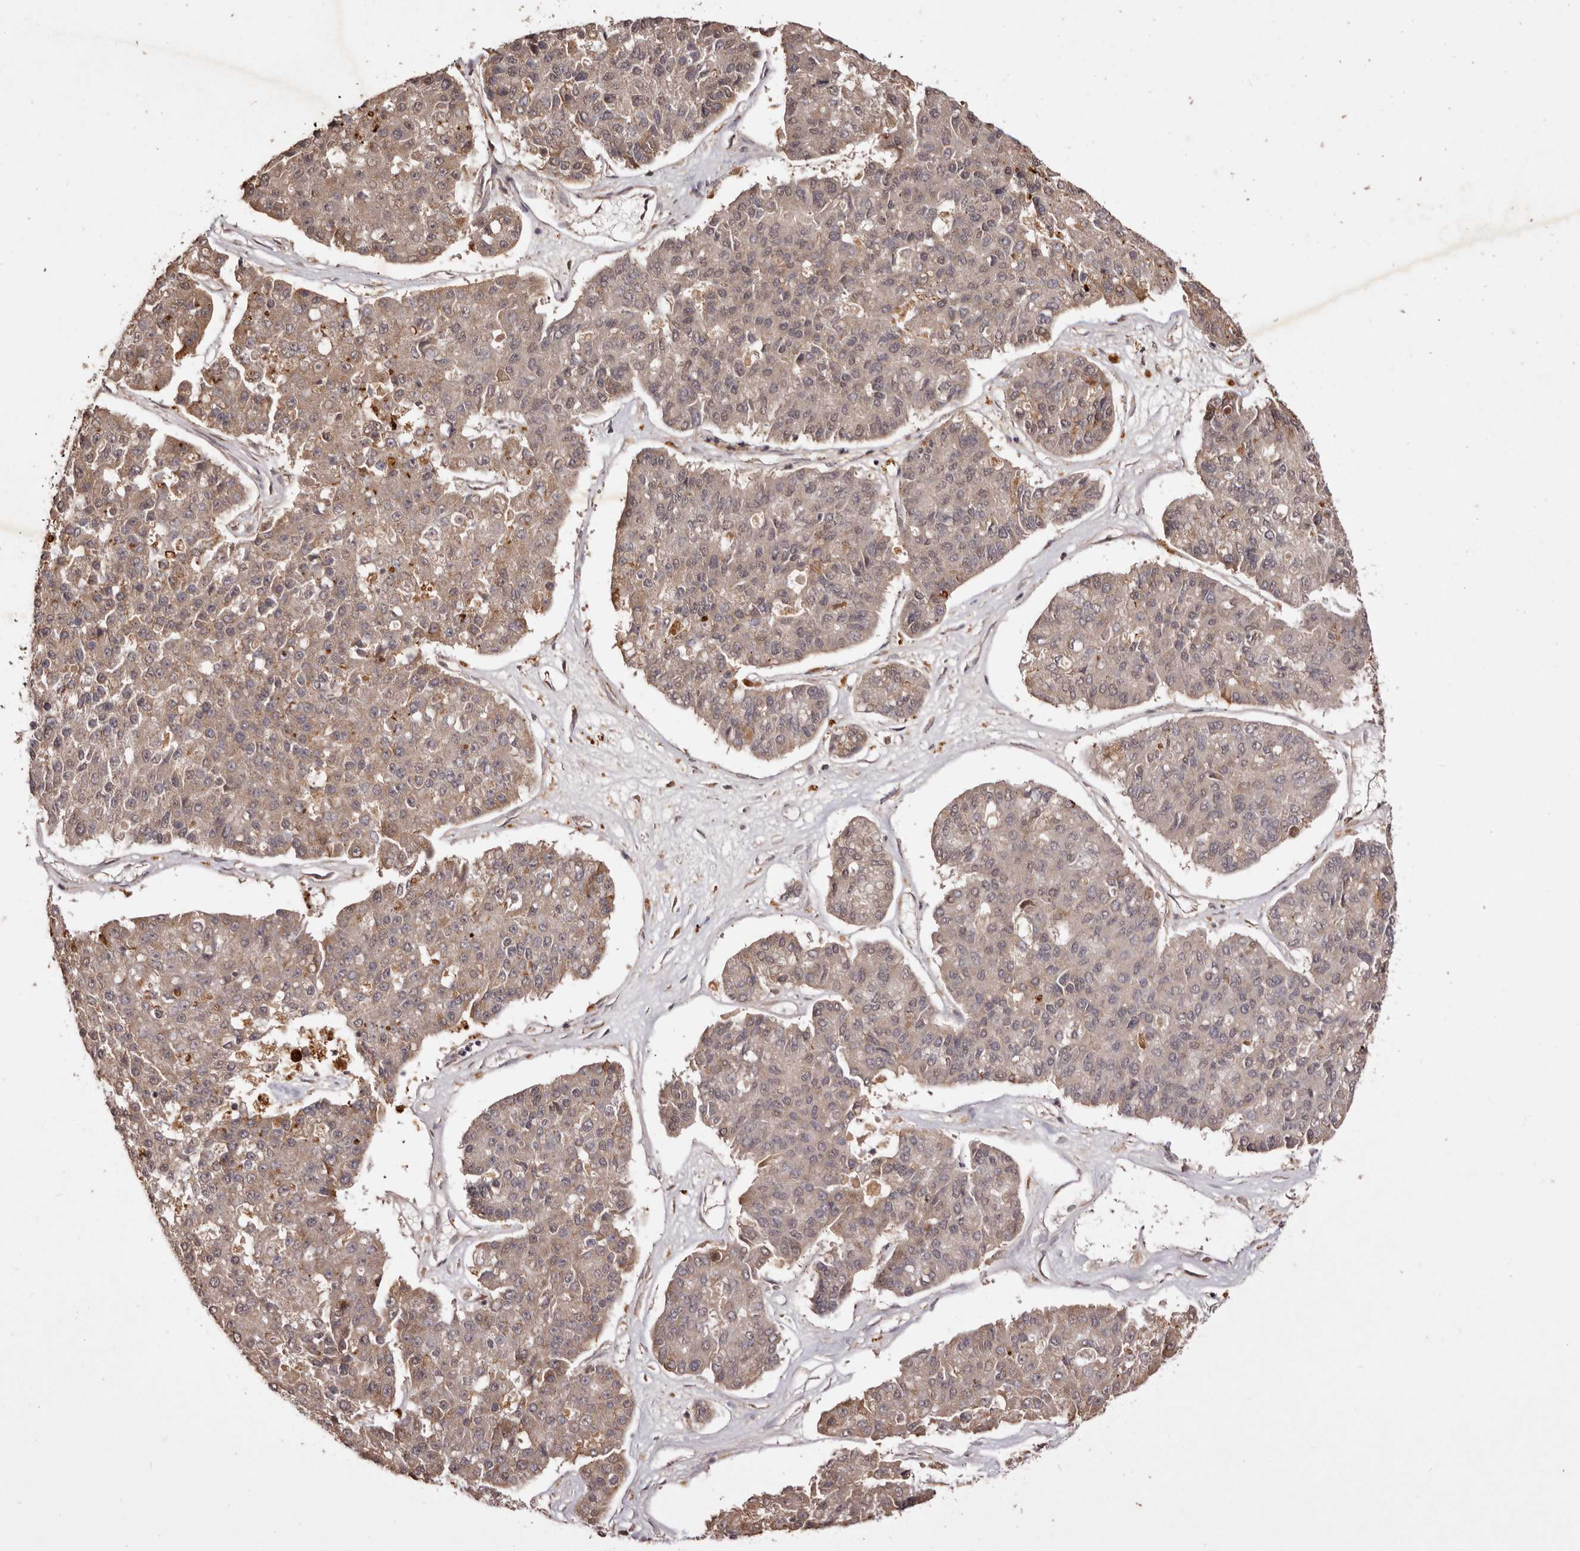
{"staining": {"intensity": "moderate", "quantity": ">75%", "location": "cytoplasmic/membranous,nuclear"}, "tissue": "pancreatic cancer", "cell_type": "Tumor cells", "image_type": "cancer", "snomed": [{"axis": "morphology", "description": "Adenocarcinoma, NOS"}, {"axis": "topography", "description": "Pancreas"}], "caption": "Pancreatic adenocarcinoma stained with IHC displays moderate cytoplasmic/membranous and nuclear staining in about >75% of tumor cells. Immunohistochemistry stains the protein in brown and the nuclei are stained blue.", "gene": "NOTCH1", "patient": {"sex": "male", "age": 50}}